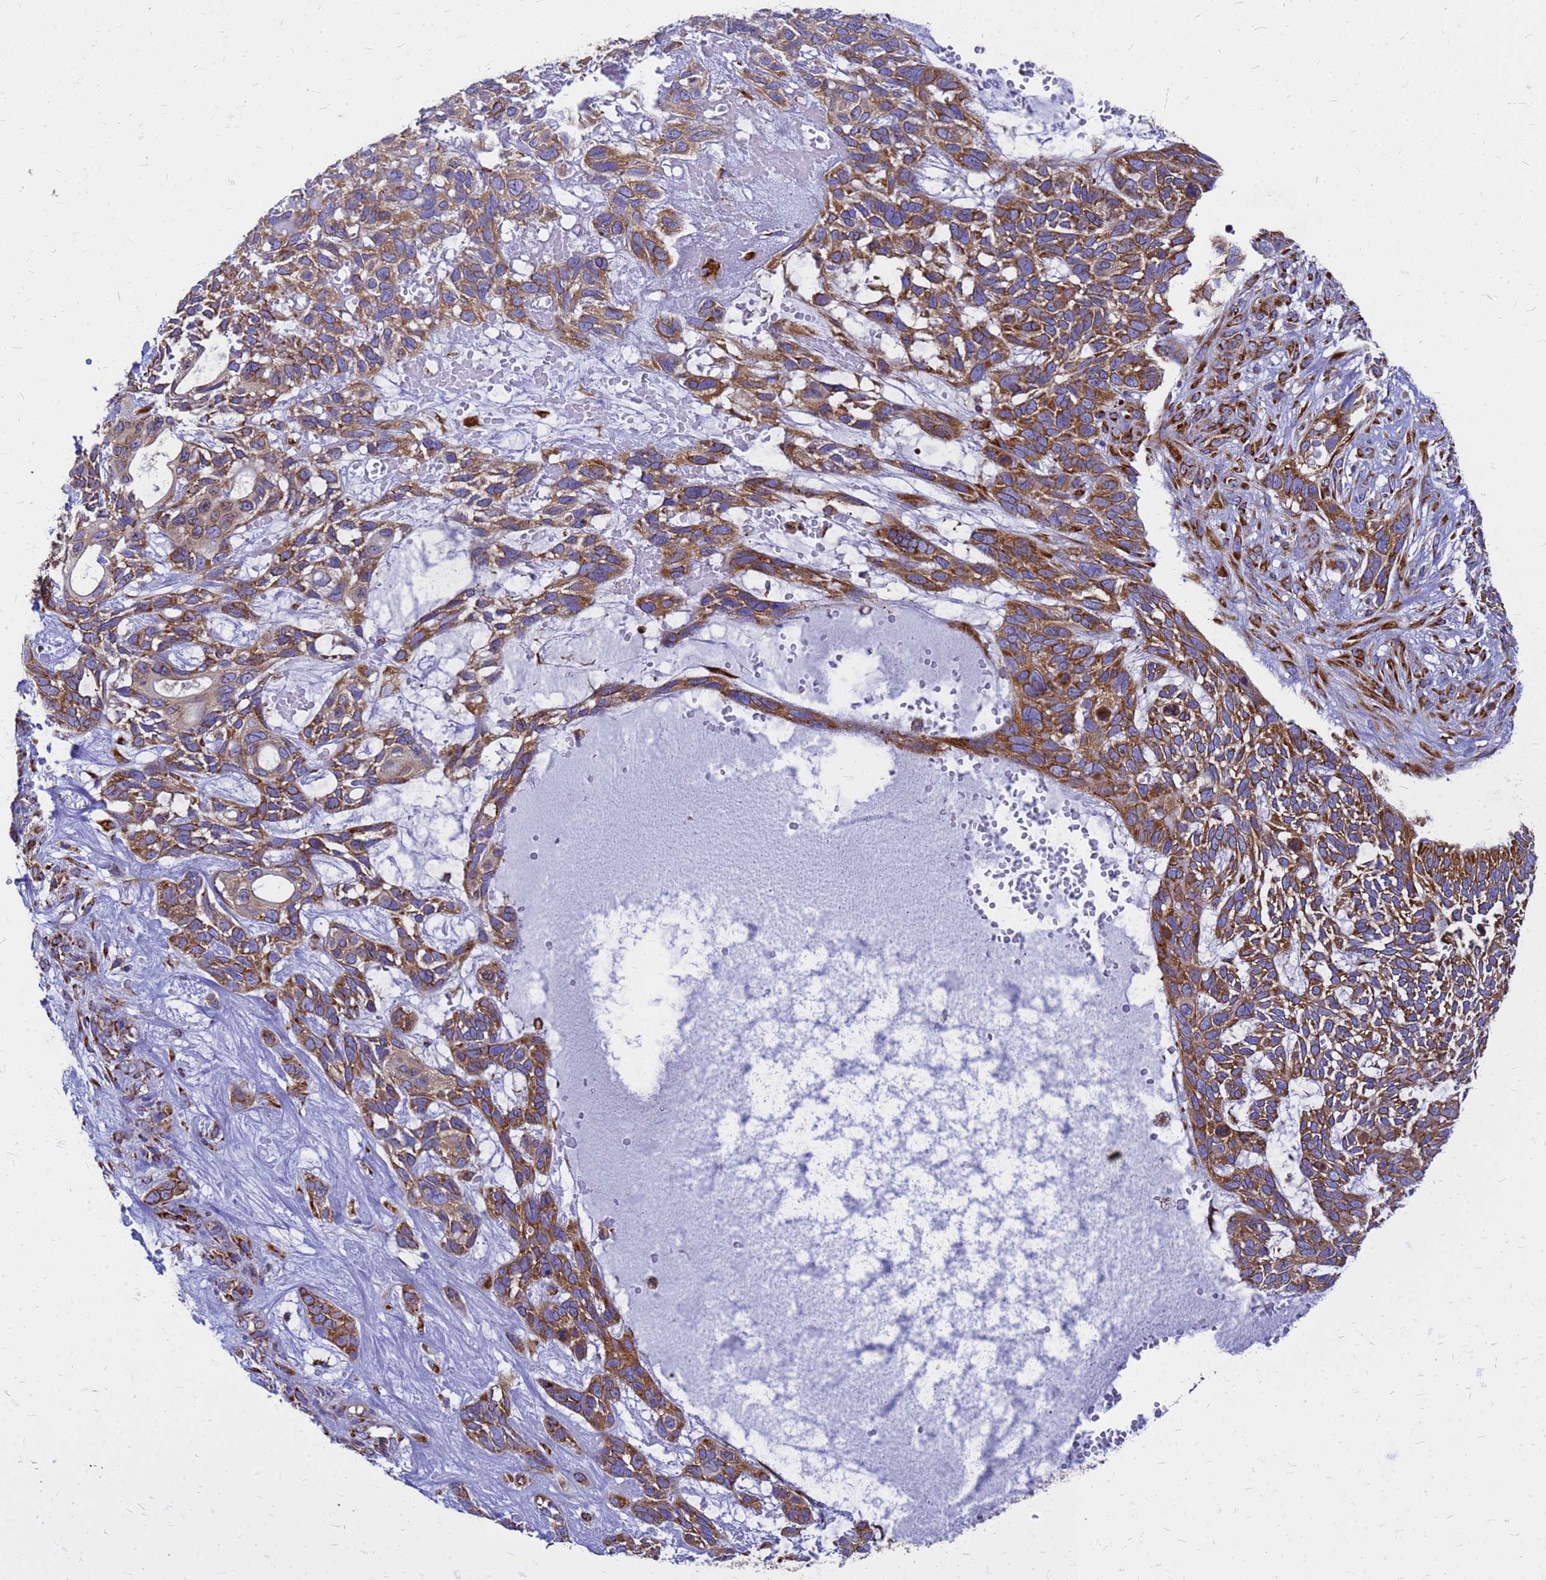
{"staining": {"intensity": "moderate", "quantity": ">75%", "location": "cytoplasmic/membranous"}, "tissue": "skin cancer", "cell_type": "Tumor cells", "image_type": "cancer", "snomed": [{"axis": "morphology", "description": "Basal cell carcinoma"}, {"axis": "topography", "description": "Skin"}], "caption": "A micrograph of human skin cancer (basal cell carcinoma) stained for a protein reveals moderate cytoplasmic/membranous brown staining in tumor cells. (Stains: DAB (3,3'-diaminobenzidine) in brown, nuclei in blue, Microscopy: brightfield microscopy at high magnification).", "gene": "EEF1D", "patient": {"sex": "male", "age": 88}}